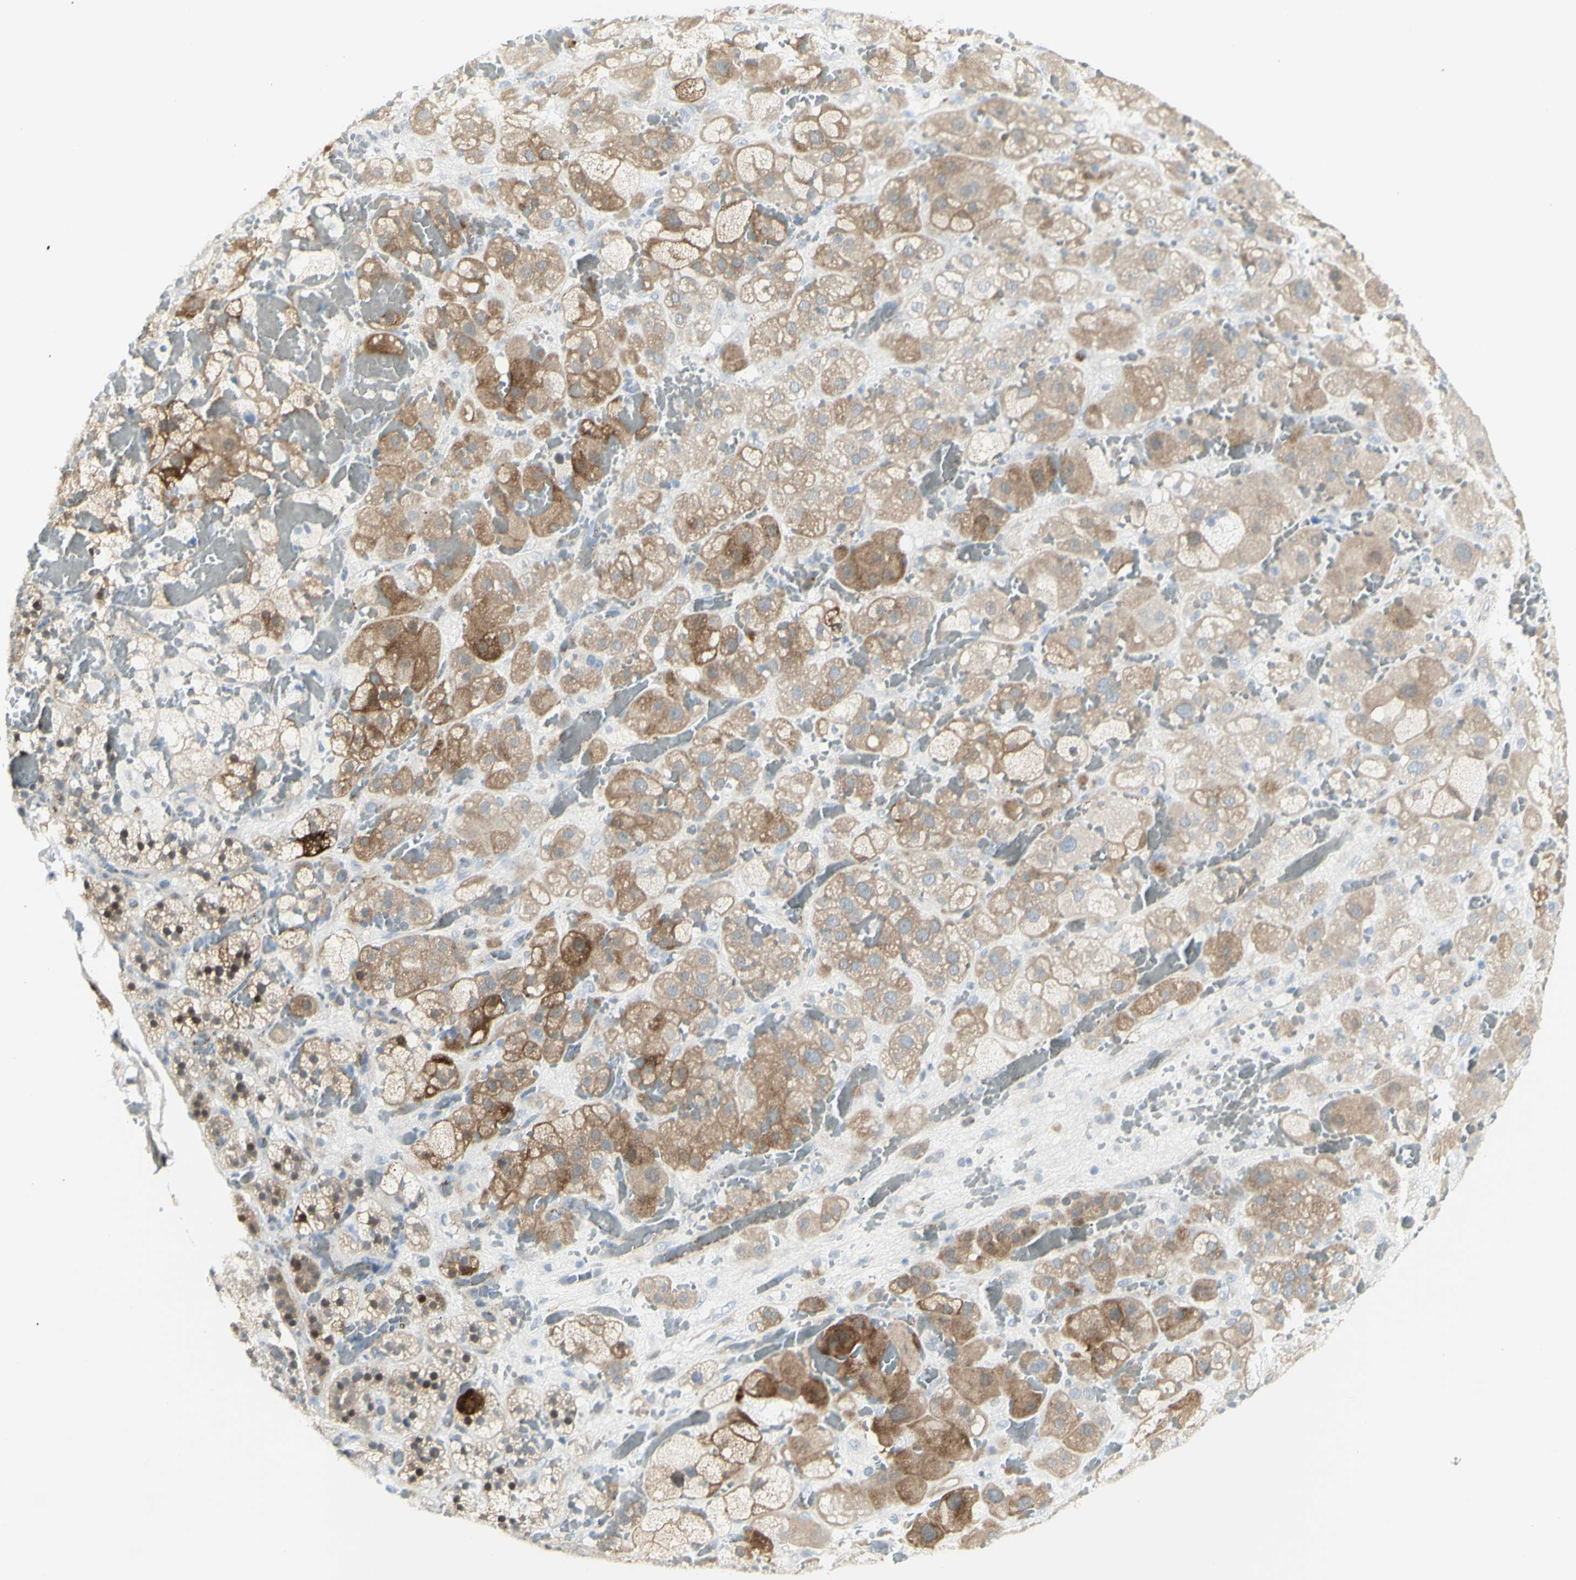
{"staining": {"intensity": "strong", "quantity": "<25%", "location": "cytoplasmic/membranous,nuclear"}, "tissue": "adrenal gland", "cell_type": "Glandular cells", "image_type": "normal", "snomed": [{"axis": "morphology", "description": "Normal tissue, NOS"}, {"axis": "topography", "description": "Adrenal gland"}], "caption": "IHC (DAB) staining of benign adrenal gland exhibits strong cytoplasmic/membranous,nuclear protein expression in approximately <25% of glandular cells. (brown staining indicates protein expression, while blue staining denotes nuclei).", "gene": "NDST4", "patient": {"sex": "female", "age": 47}}